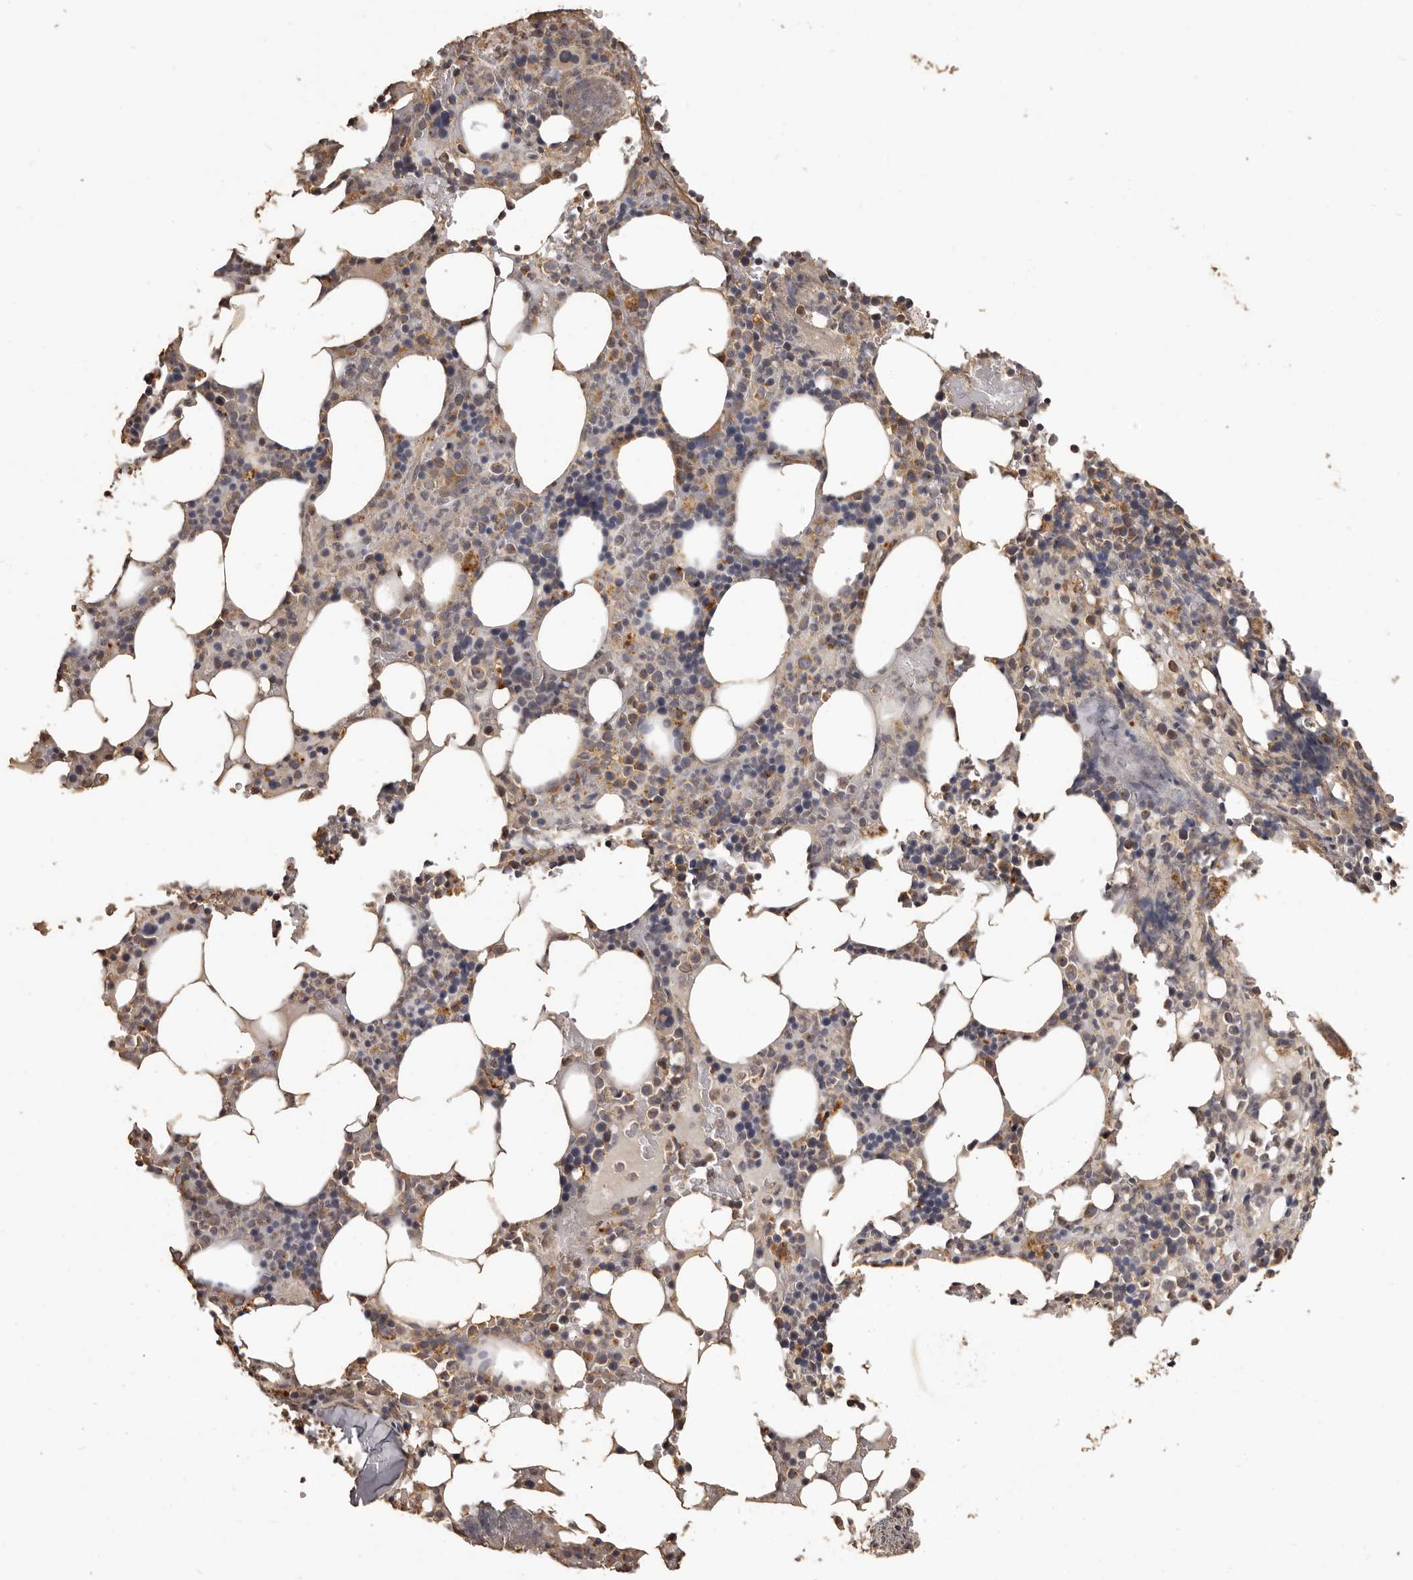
{"staining": {"intensity": "moderate", "quantity": "<25%", "location": "cytoplasmic/membranous"}, "tissue": "bone marrow", "cell_type": "Hematopoietic cells", "image_type": "normal", "snomed": [{"axis": "morphology", "description": "Normal tissue, NOS"}, {"axis": "topography", "description": "Bone marrow"}], "caption": "The immunohistochemical stain highlights moderate cytoplasmic/membranous expression in hematopoietic cells of benign bone marrow.", "gene": "MGAT5", "patient": {"sex": "male", "age": 58}}